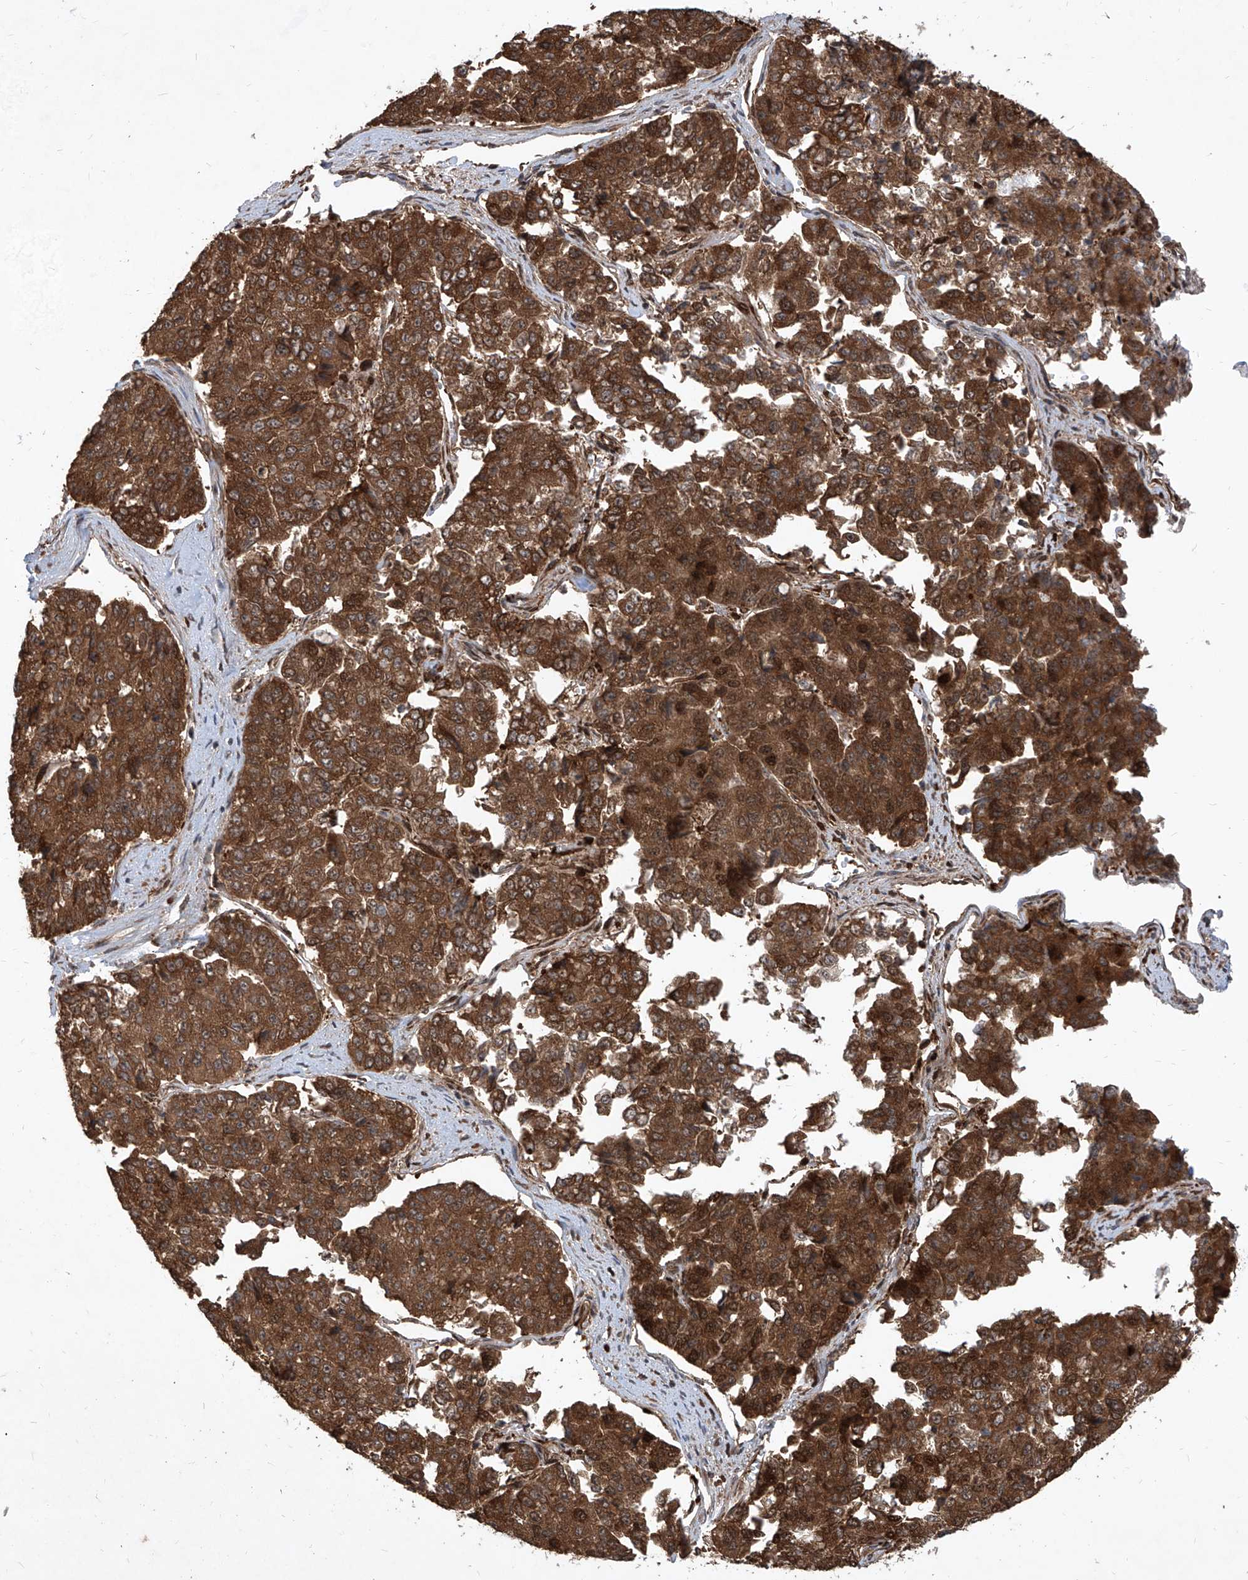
{"staining": {"intensity": "strong", "quantity": ">75%", "location": "cytoplasmic/membranous,nuclear"}, "tissue": "pancreatic cancer", "cell_type": "Tumor cells", "image_type": "cancer", "snomed": [{"axis": "morphology", "description": "Adenocarcinoma, NOS"}, {"axis": "topography", "description": "Pancreas"}], "caption": "This is a photomicrograph of IHC staining of pancreatic adenocarcinoma, which shows strong positivity in the cytoplasmic/membranous and nuclear of tumor cells.", "gene": "MAGED2", "patient": {"sex": "male", "age": 50}}